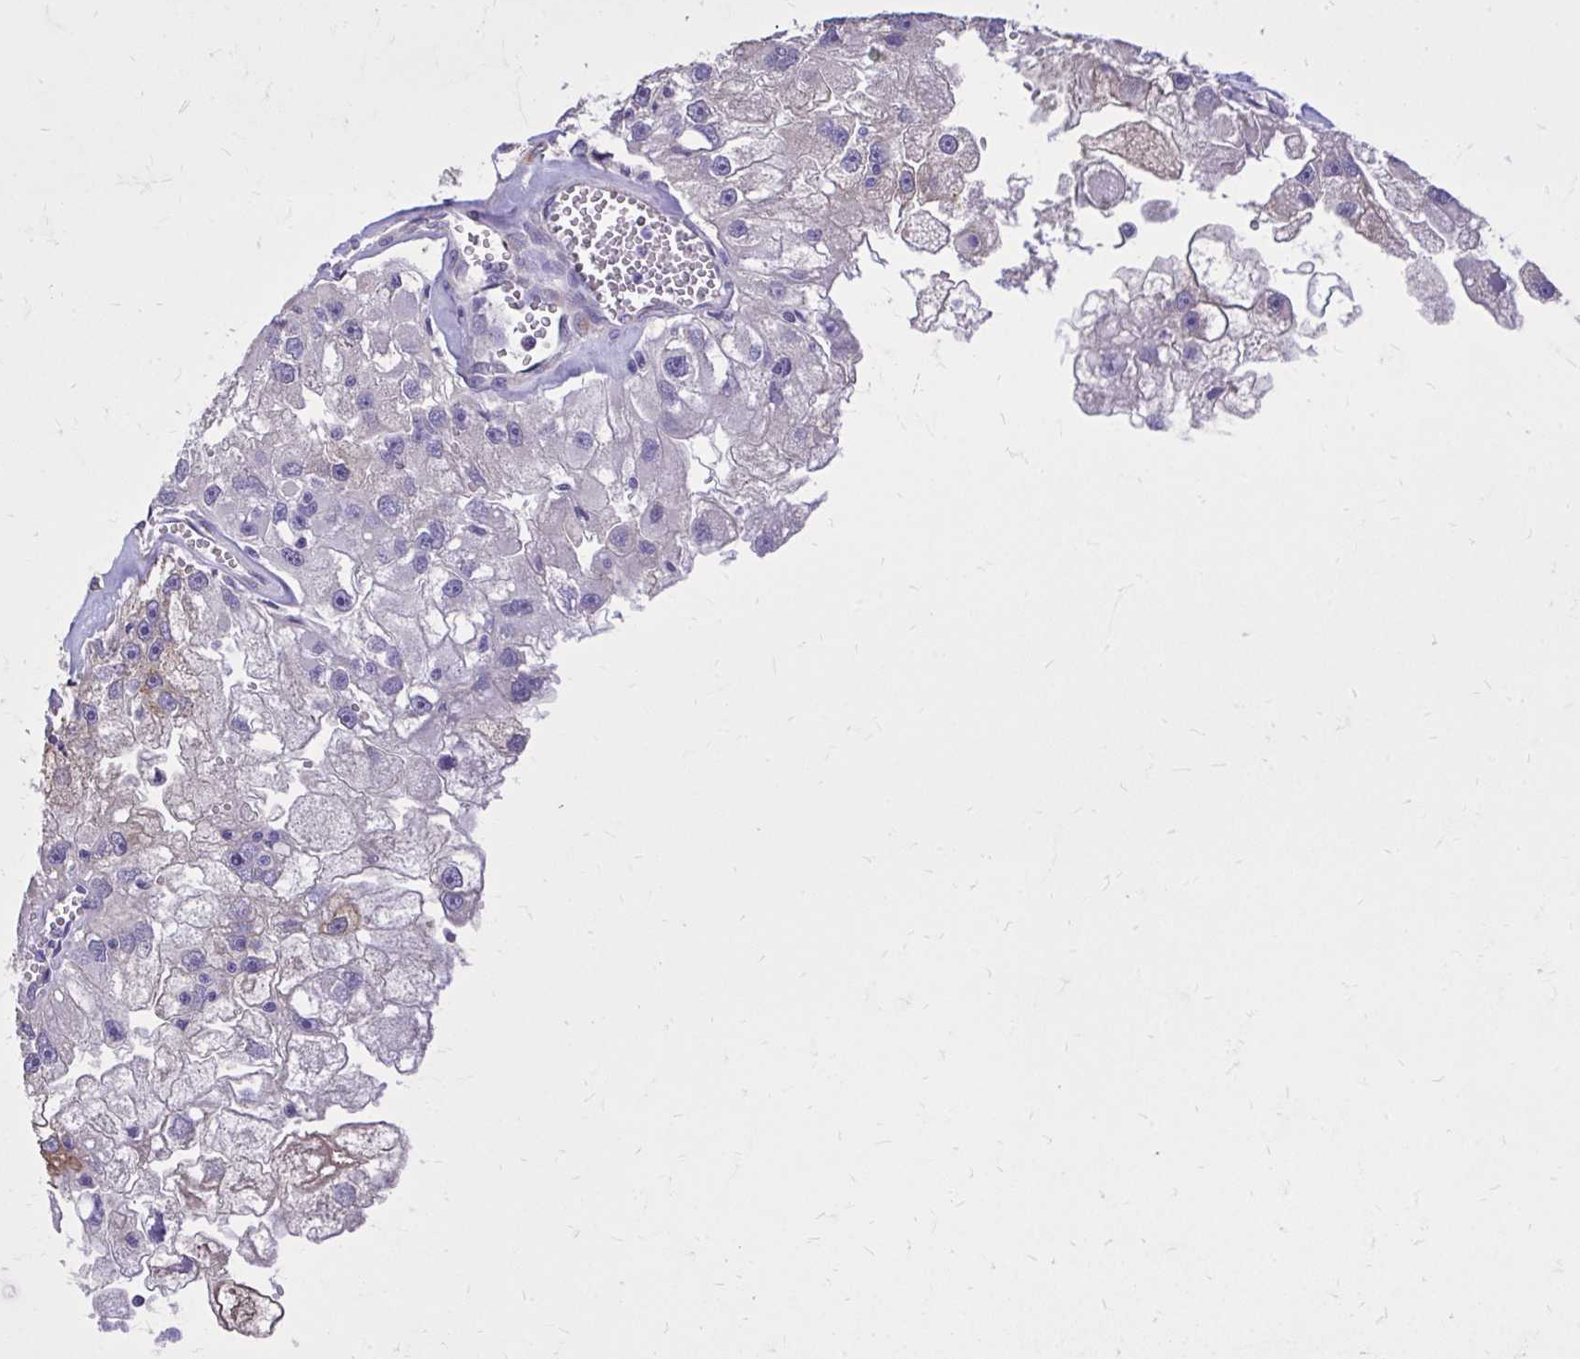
{"staining": {"intensity": "weak", "quantity": "<25%", "location": "cytoplasmic/membranous"}, "tissue": "renal cancer", "cell_type": "Tumor cells", "image_type": "cancer", "snomed": [{"axis": "morphology", "description": "Adenocarcinoma, NOS"}, {"axis": "topography", "description": "Kidney"}], "caption": "Immunohistochemistry (IHC) of renal adenocarcinoma exhibits no expression in tumor cells.", "gene": "EPB41L1", "patient": {"sex": "male", "age": 63}}